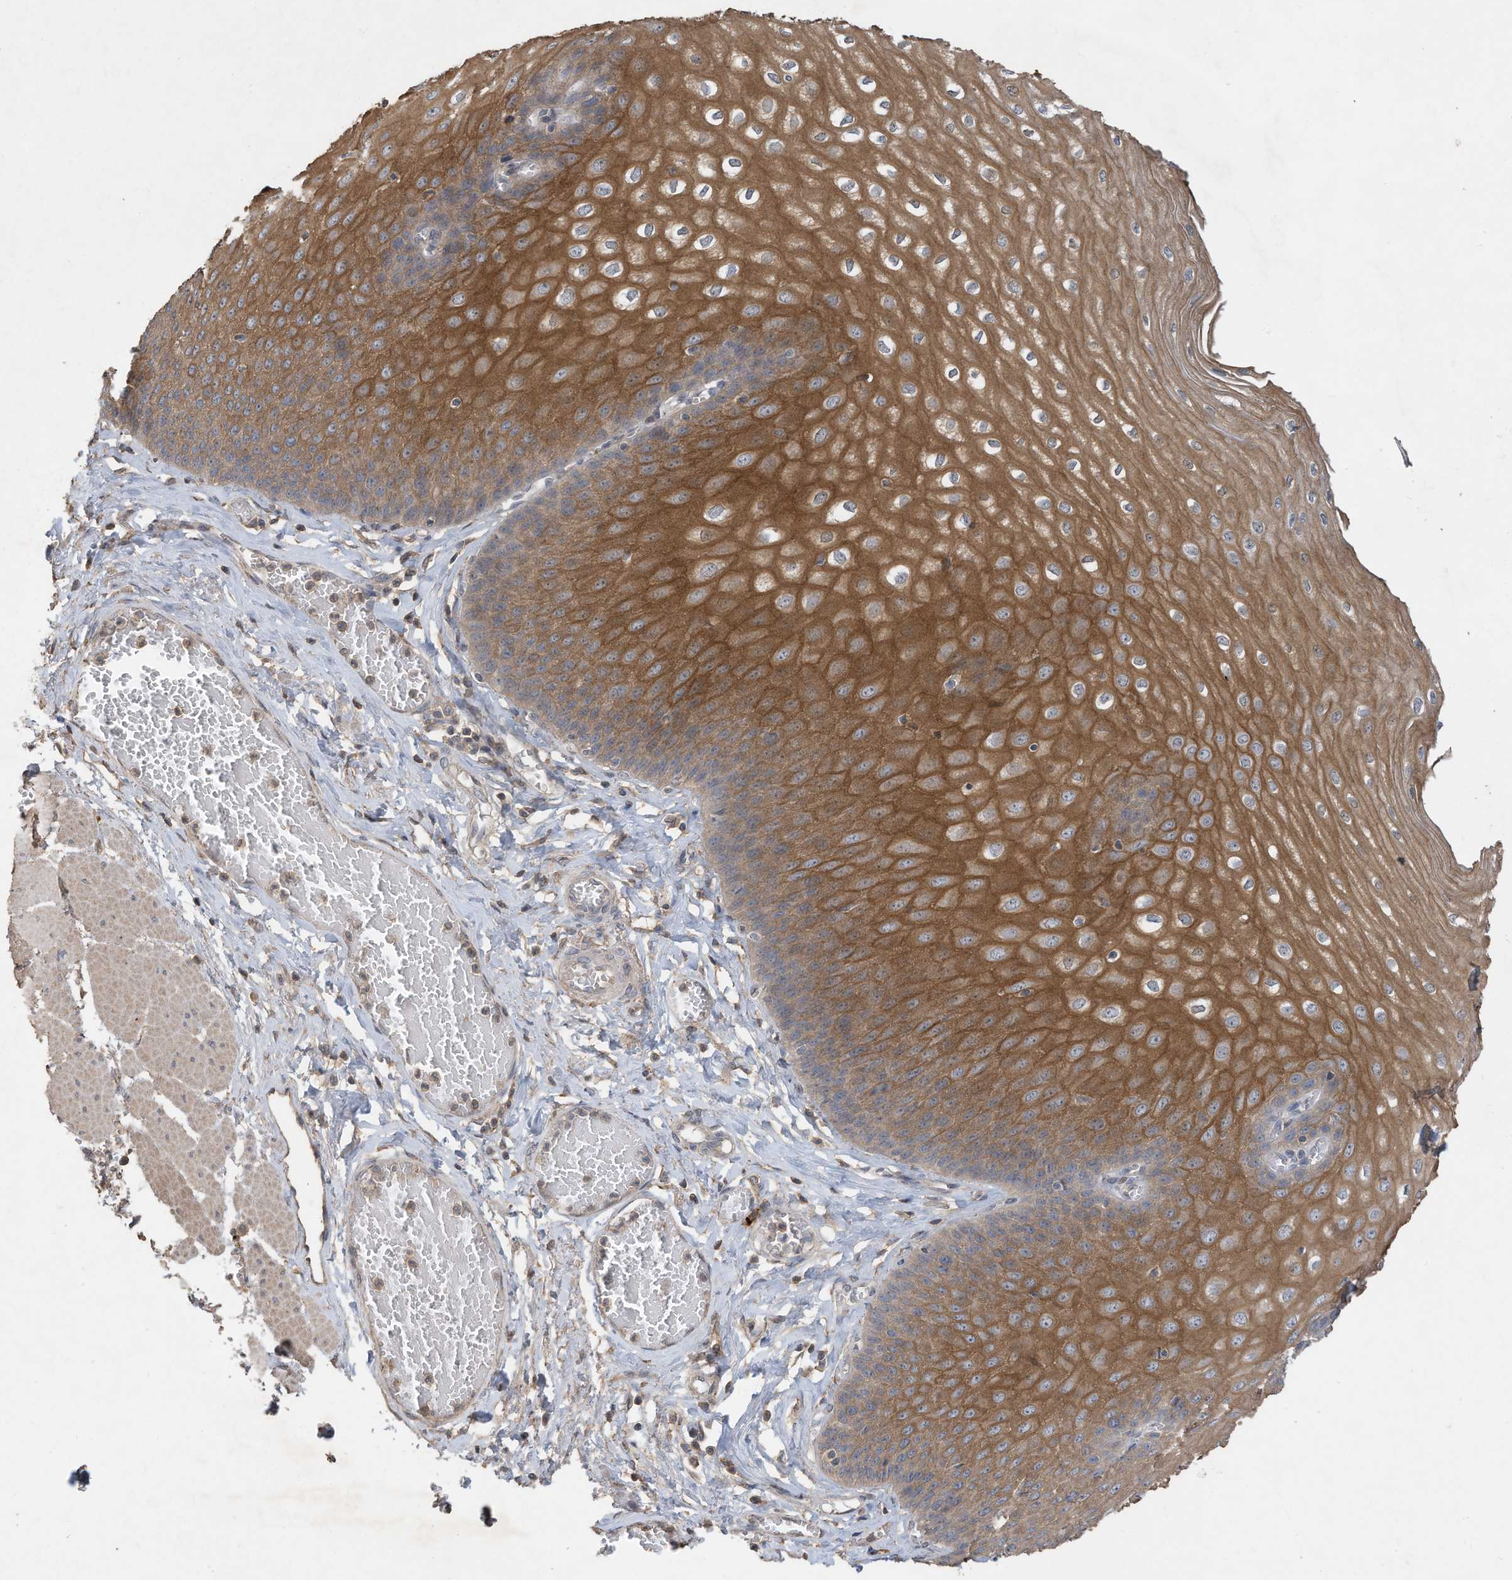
{"staining": {"intensity": "moderate", "quantity": ">75%", "location": "cytoplasmic/membranous"}, "tissue": "esophagus", "cell_type": "Squamous epithelial cells", "image_type": "normal", "snomed": [{"axis": "morphology", "description": "Normal tissue, NOS"}, {"axis": "topography", "description": "Esophagus"}], "caption": "Moderate cytoplasmic/membranous expression is identified in about >75% of squamous epithelial cells in benign esophagus.", "gene": "CAPN13", "patient": {"sex": "male", "age": 60}}